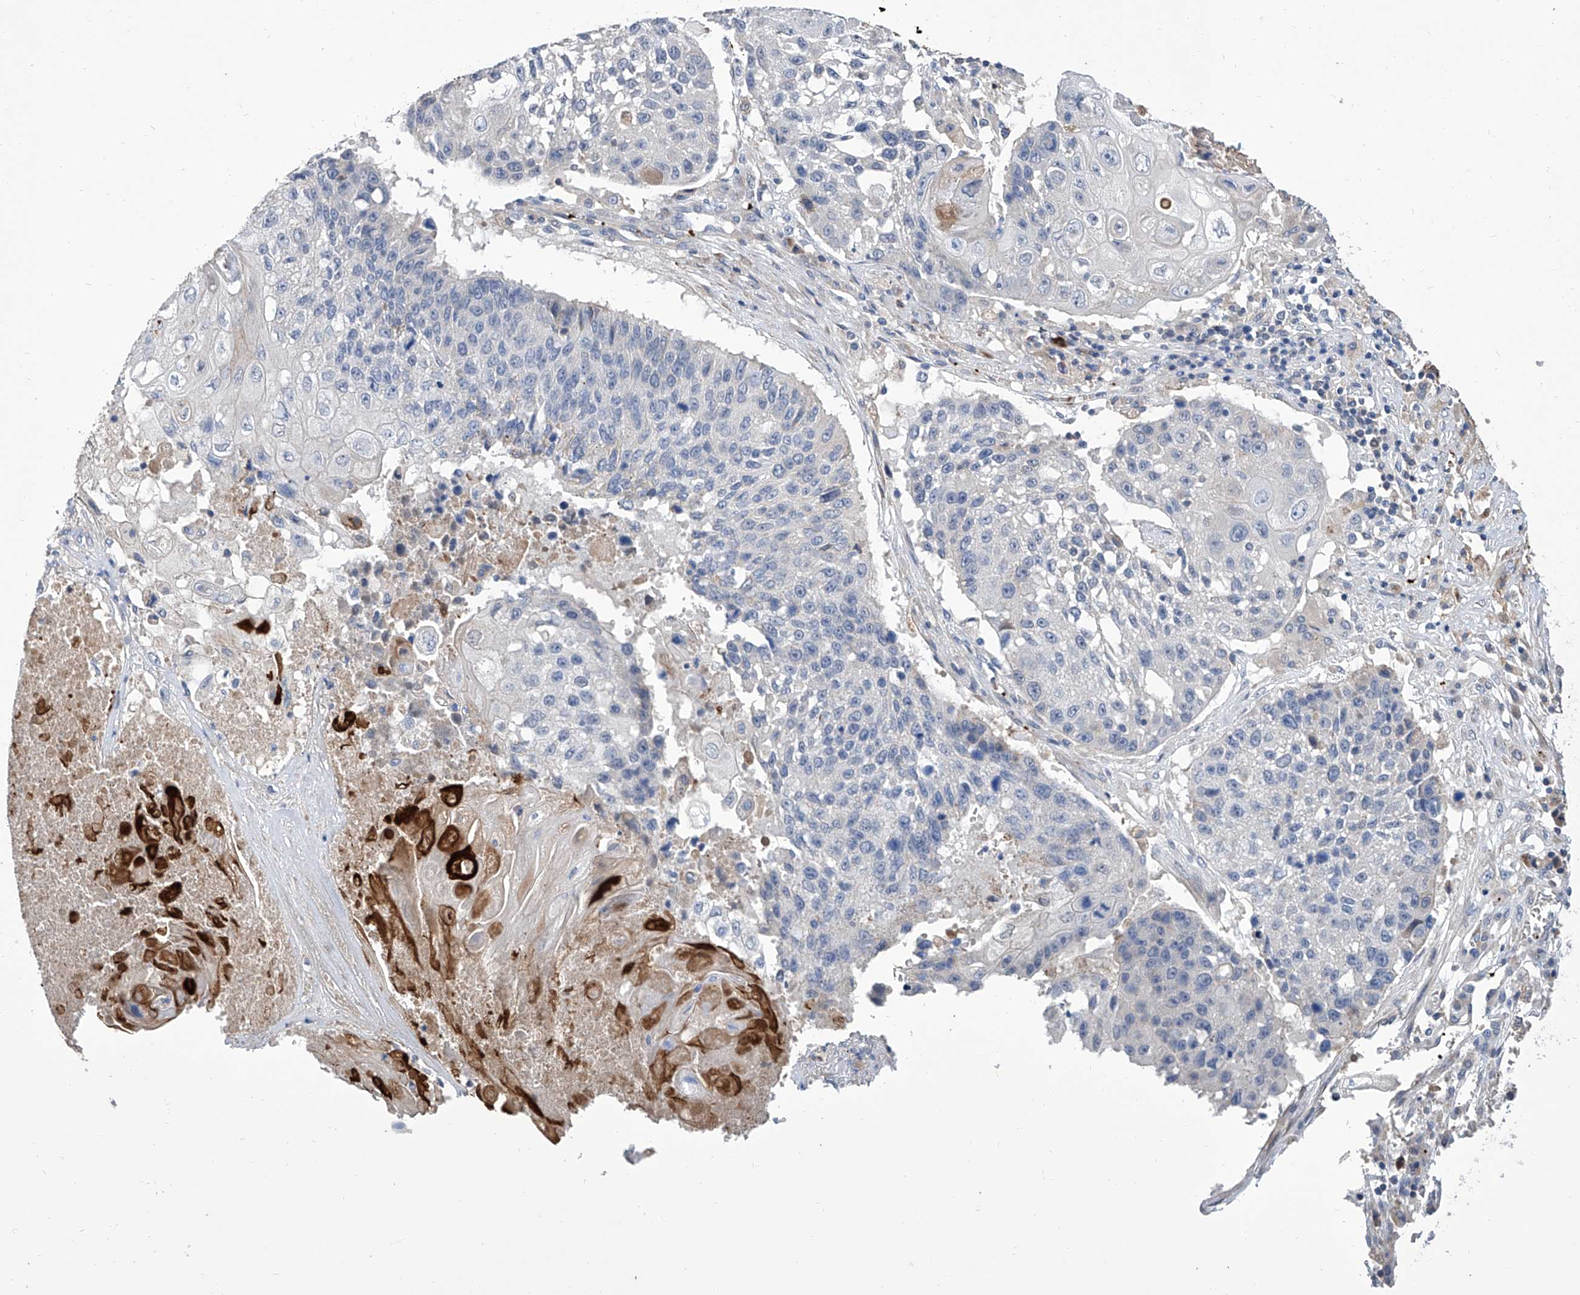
{"staining": {"intensity": "negative", "quantity": "none", "location": "none"}, "tissue": "lung cancer", "cell_type": "Tumor cells", "image_type": "cancer", "snomed": [{"axis": "morphology", "description": "Squamous cell carcinoma, NOS"}, {"axis": "topography", "description": "Lung"}], "caption": "The IHC micrograph has no significant expression in tumor cells of lung cancer (squamous cell carcinoma) tissue. Brightfield microscopy of immunohistochemistry (IHC) stained with DAB (3,3'-diaminobenzidine) (brown) and hematoxylin (blue), captured at high magnification.", "gene": "GPT", "patient": {"sex": "male", "age": 61}}